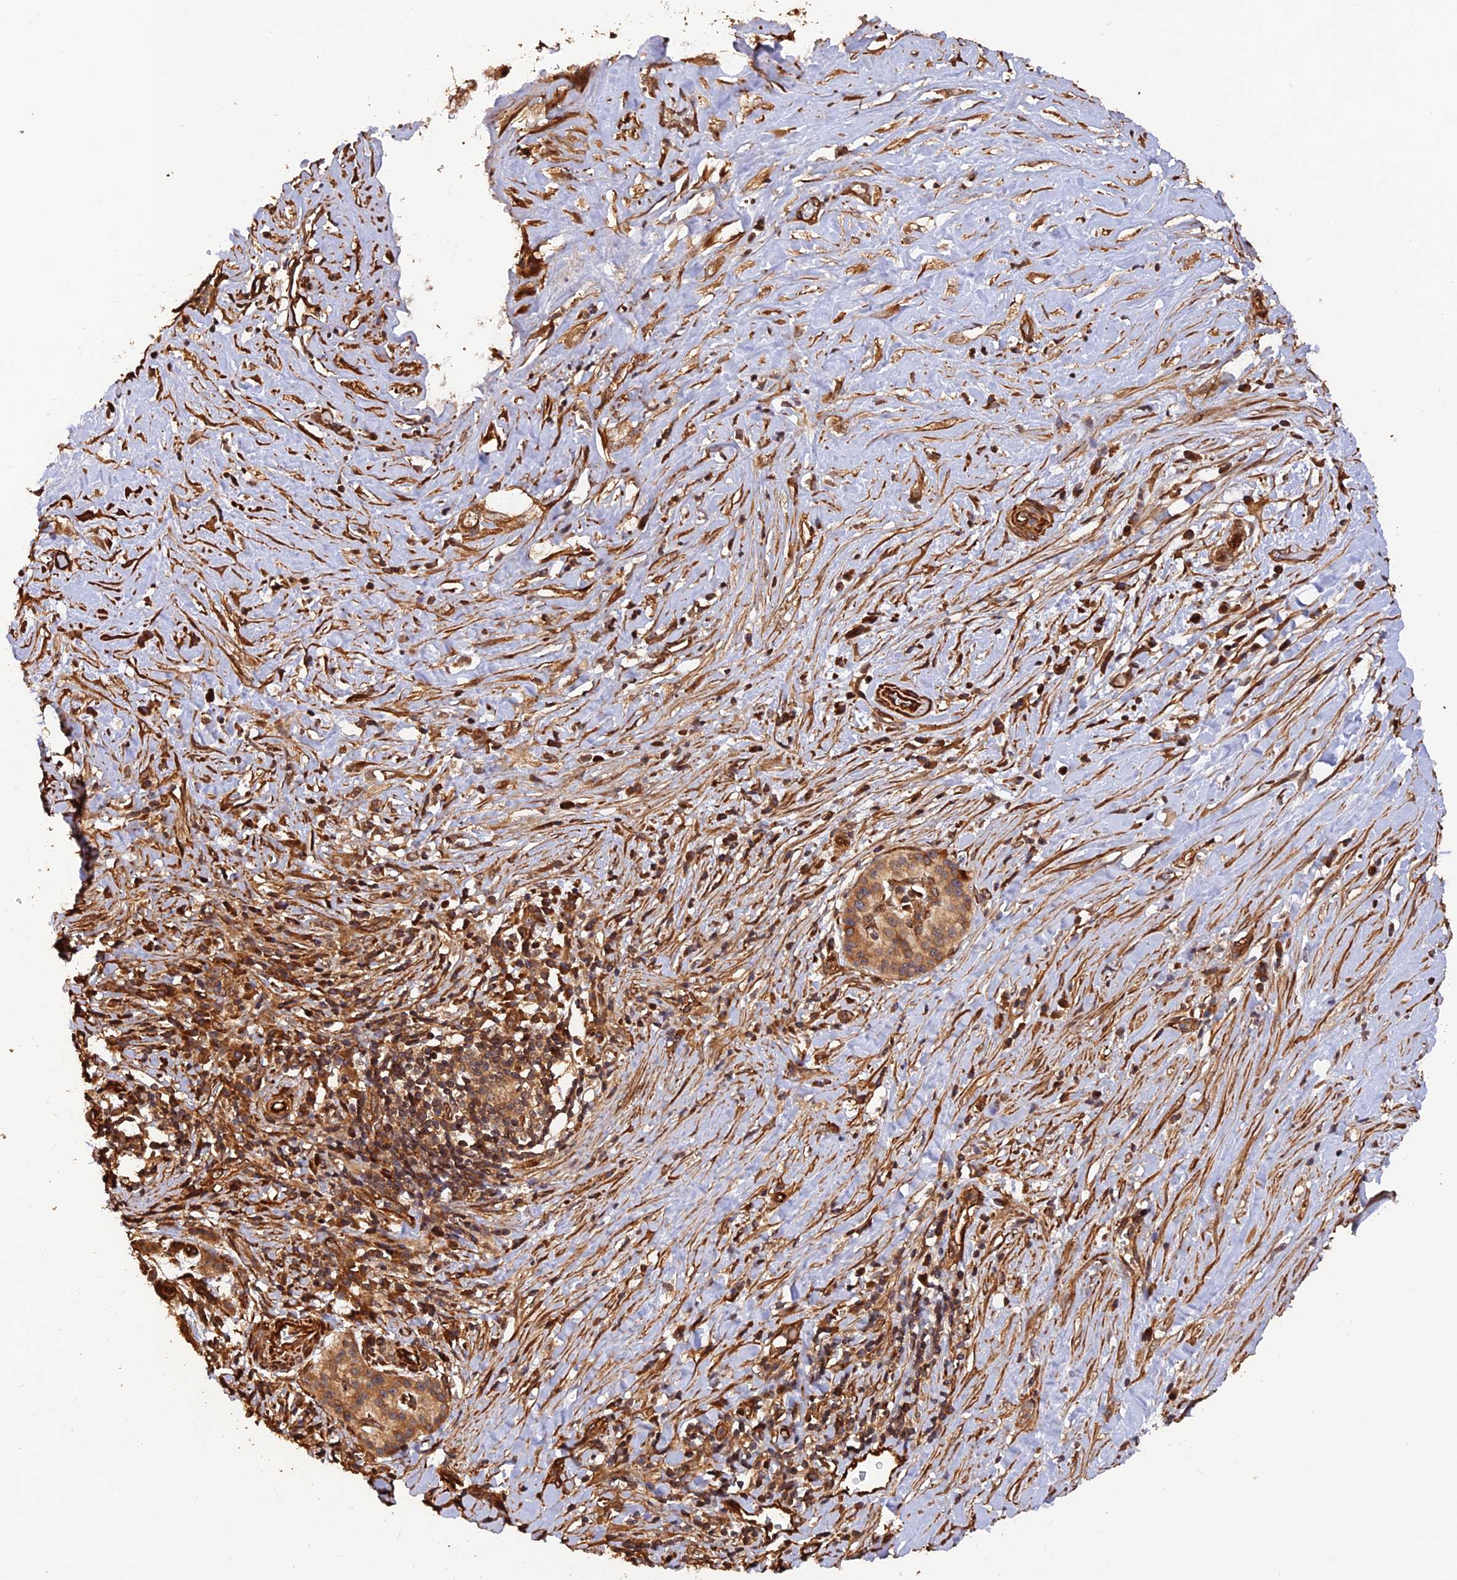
{"staining": {"intensity": "moderate", "quantity": ">75%", "location": "cytoplasmic/membranous"}, "tissue": "pancreatic cancer", "cell_type": "Tumor cells", "image_type": "cancer", "snomed": [{"axis": "morphology", "description": "Adenocarcinoma, NOS"}, {"axis": "topography", "description": "Pancreas"}], "caption": "Adenocarcinoma (pancreatic) tissue displays moderate cytoplasmic/membranous positivity in approximately >75% of tumor cells", "gene": "CREBL2", "patient": {"sex": "male", "age": 73}}